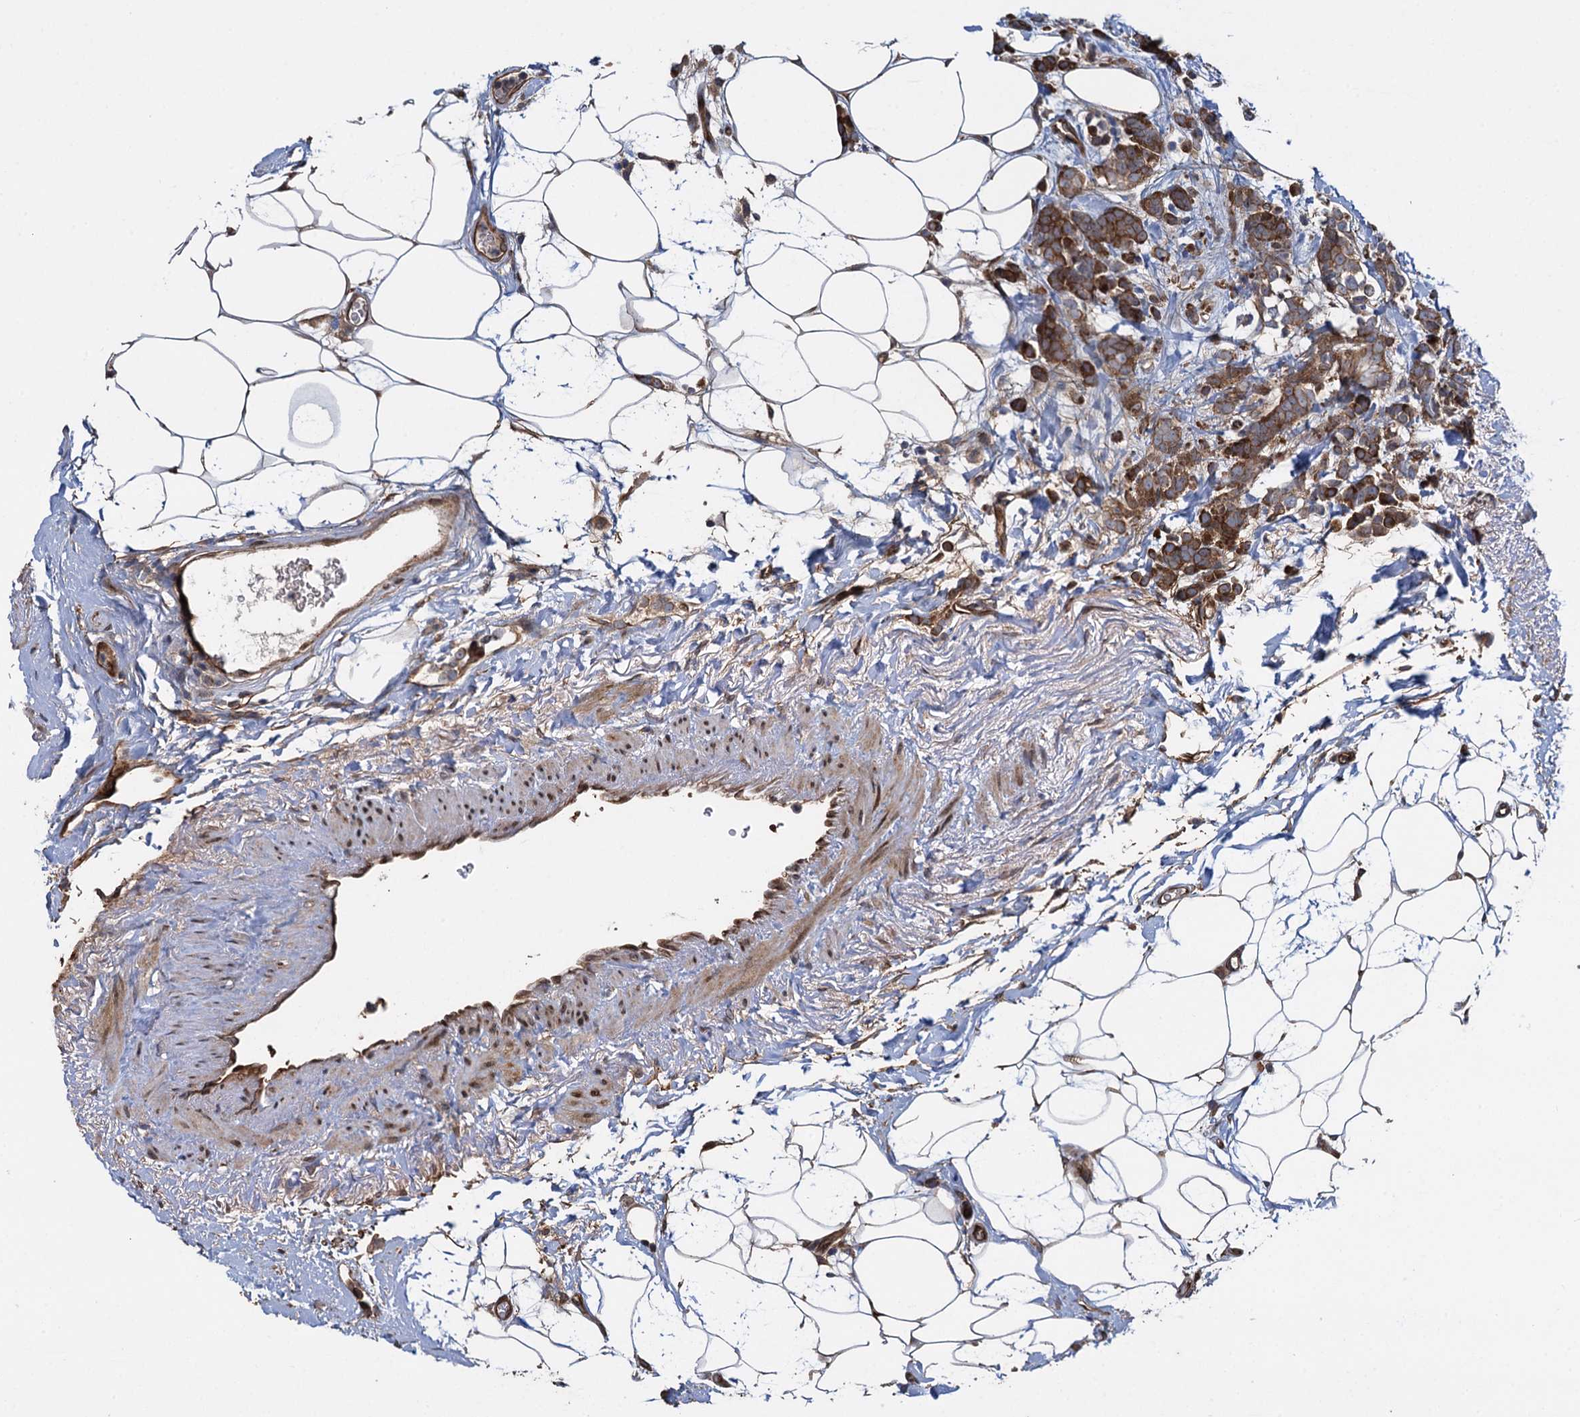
{"staining": {"intensity": "moderate", "quantity": ">75%", "location": "cytoplasmic/membranous"}, "tissue": "breast cancer", "cell_type": "Tumor cells", "image_type": "cancer", "snomed": [{"axis": "morphology", "description": "Lobular carcinoma"}, {"axis": "topography", "description": "Breast"}], "caption": "Lobular carcinoma (breast) tissue exhibits moderate cytoplasmic/membranous staining in about >75% of tumor cells", "gene": "RHOBTB1", "patient": {"sex": "female", "age": 58}}